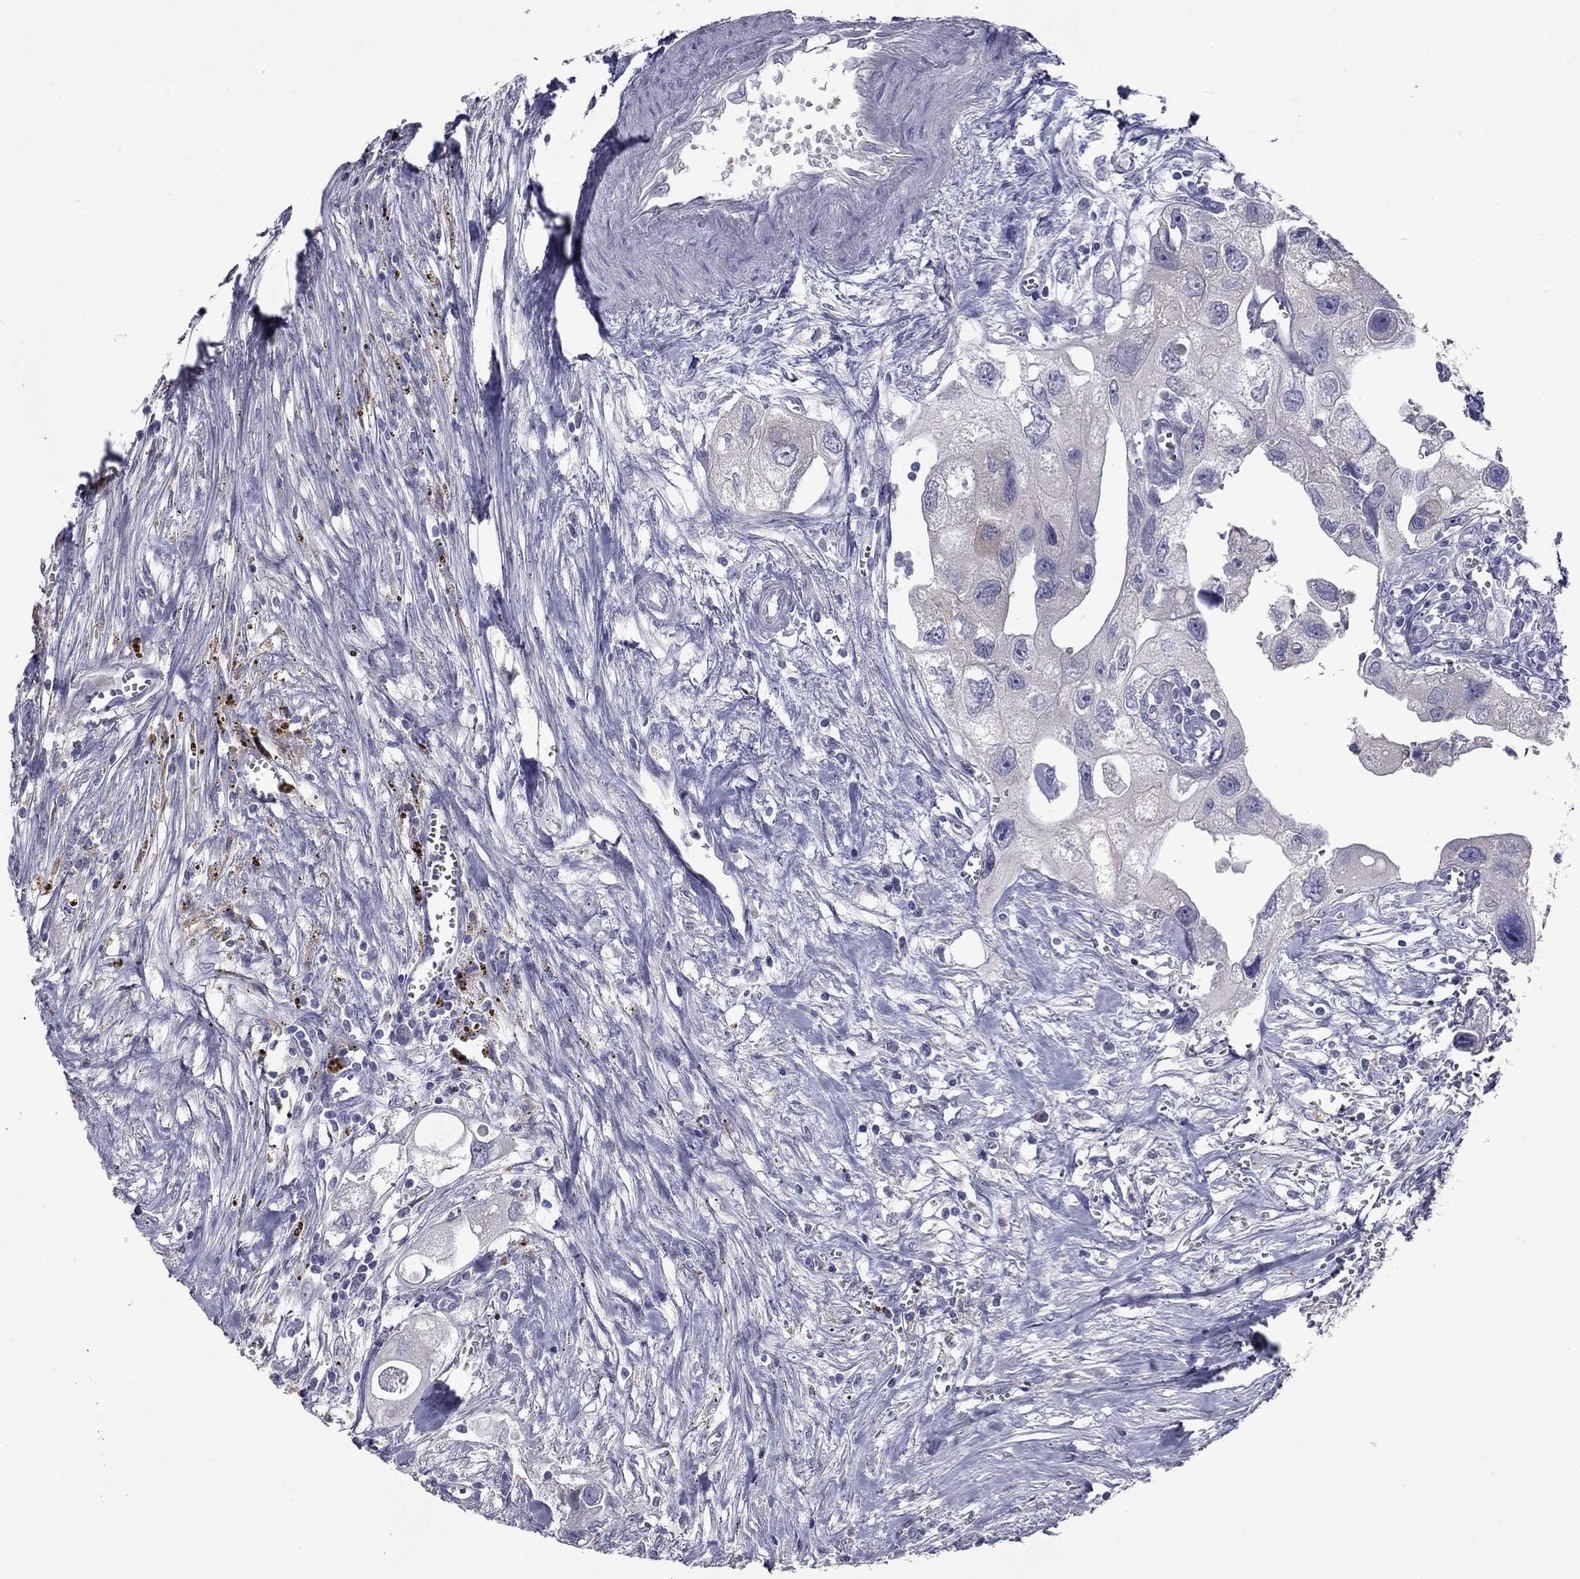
{"staining": {"intensity": "negative", "quantity": "none", "location": "none"}, "tissue": "urothelial cancer", "cell_type": "Tumor cells", "image_type": "cancer", "snomed": [{"axis": "morphology", "description": "Urothelial carcinoma, High grade"}, {"axis": "topography", "description": "Urinary bladder"}], "caption": "Micrograph shows no significant protein expression in tumor cells of urothelial cancer. The staining is performed using DAB (3,3'-diaminobenzidine) brown chromogen with nuclei counter-stained in using hematoxylin.", "gene": "CFAP119", "patient": {"sex": "male", "age": 59}}